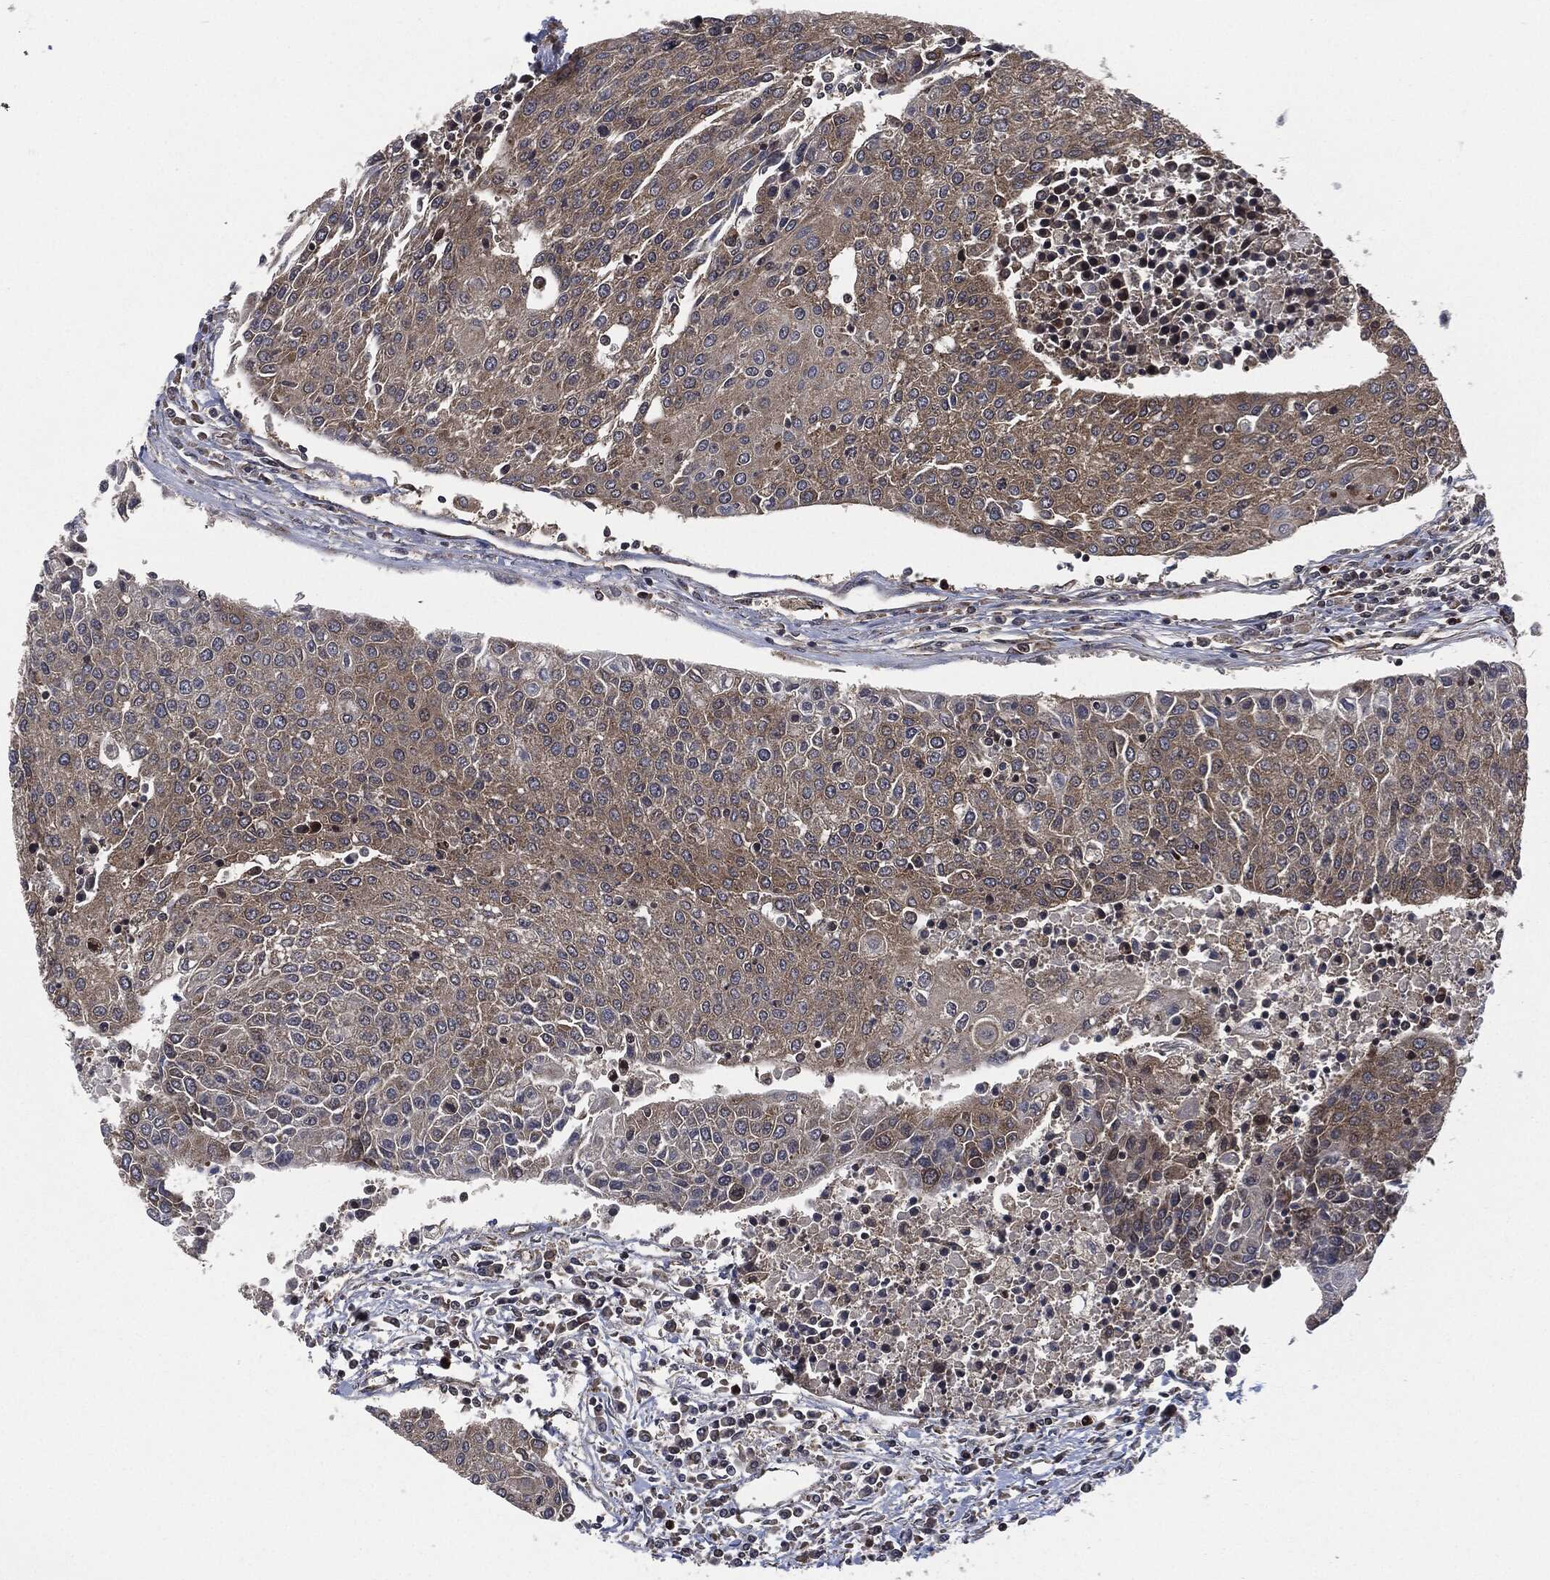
{"staining": {"intensity": "moderate", "quantity": "<25%", "location": "cytoplasmic/membranous"}, "tissue": "urothelial cancer", "cell_type": "Tumor cells", "image_type": "cancer", "snomed": [{"axis": "morphology", "description": "Urothelial carcinoma, High grade"}, {"axis": "topography", "description": "Urinary bladder"}], "caption": "About <25% of tumor cells in human high-grade urothelial carcinoma show moderate cytoplasmic/membranous protein staining as visualized by brown immunohistochemical staining.", "gene": "HRAS", "patient": {"sex": "female", "age": 85}}